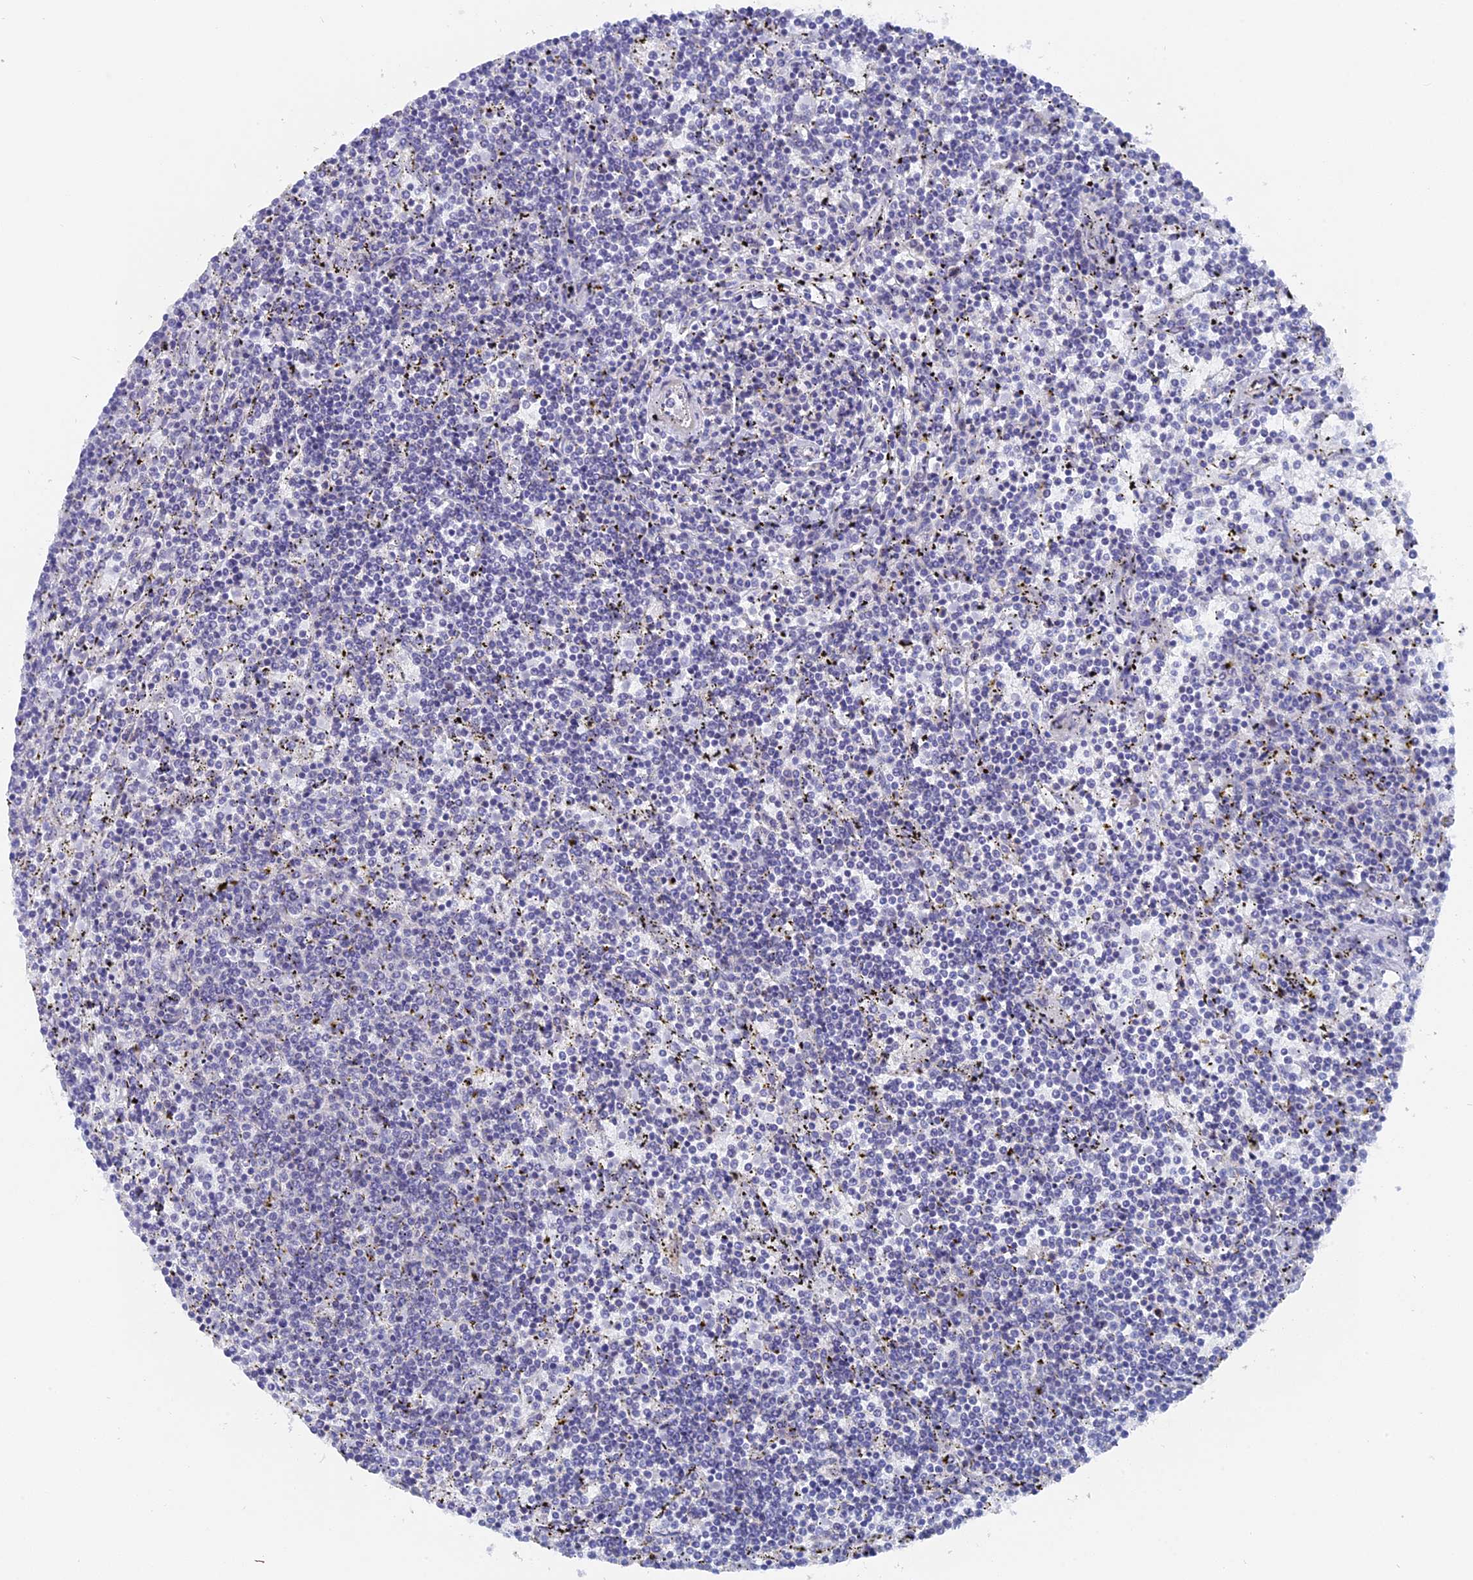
{"staining": {"intensity": "negative", "quantity": "none", "location": "none"}, "tissue": "lymphoma", "cell_type": "Tumor cells", "image_type": "cancer", "snomed": [{"axis": "morphology", "description": "Malignant lymphoma, non-Hodgkin's type, Low grade"}, {"axis": "topography", "description": "Spleen"}], "caption": "Human lymphoma stained for a protein using immunohistochemistry (IHC) exhibits no positivity in tumor cells.", "gene": "BRD2", "patient": {"sex": "female", "age": 50}}